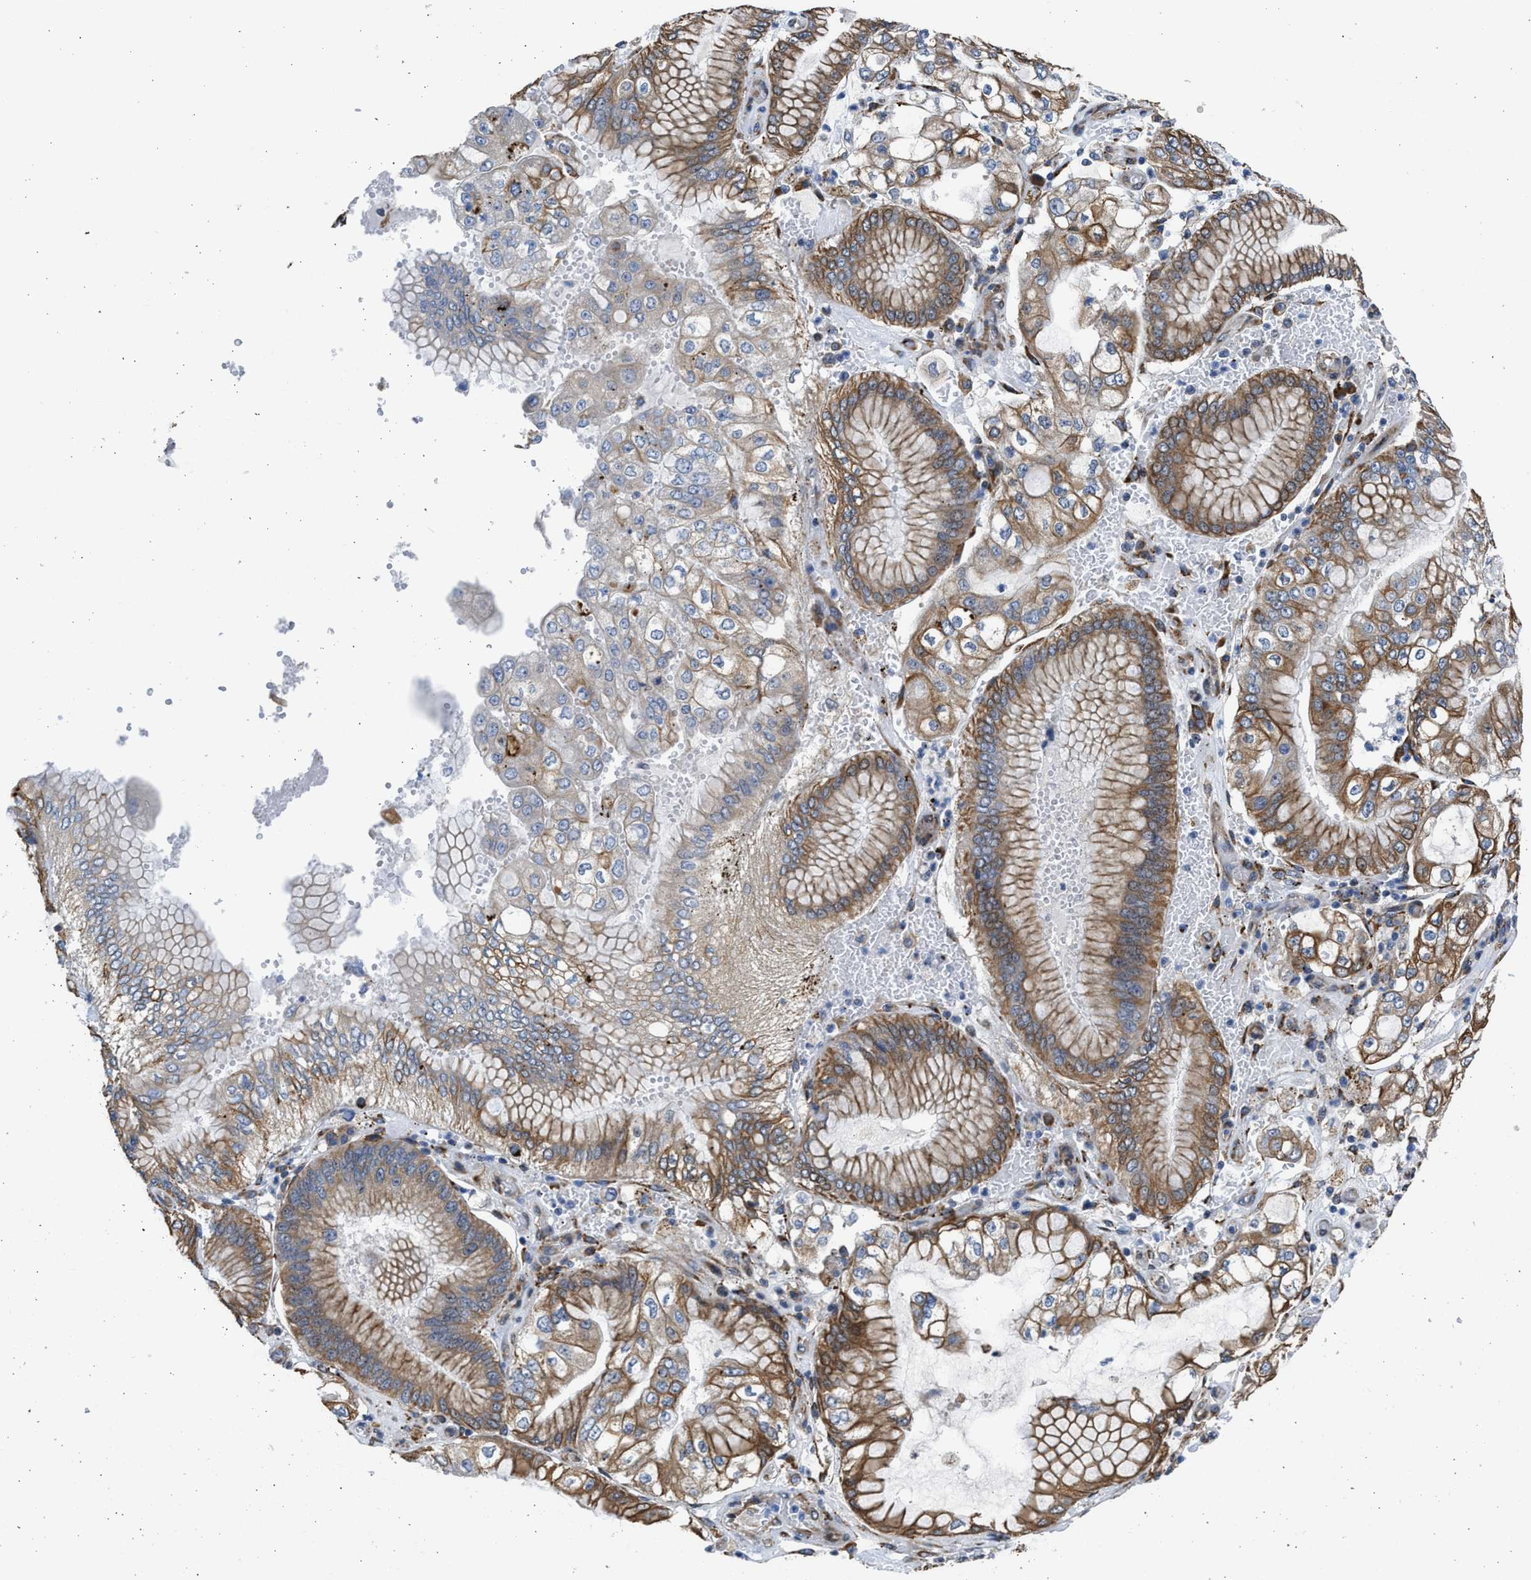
{"staining": {"intensity": "moderate", "quantity": ">75%", "location": "cytoplasmic/membranous"}, "tissue": "stomach cancer", "cell_type": "Tumor cells", "image_type": "cancer", "snomed": [{"axis": "morphology", "description": "Adenocarcinoma, NOS"}, {"axis": "topography", "description": "Stomach"}], "caption": "Tumor cells exhibit medium levels of moderate cytoplasmic/membranous expression in approximately >75% of cells in human stomach cancer.", "gene": "PLD2", "patient": {"sex": "male", "age": 76}}